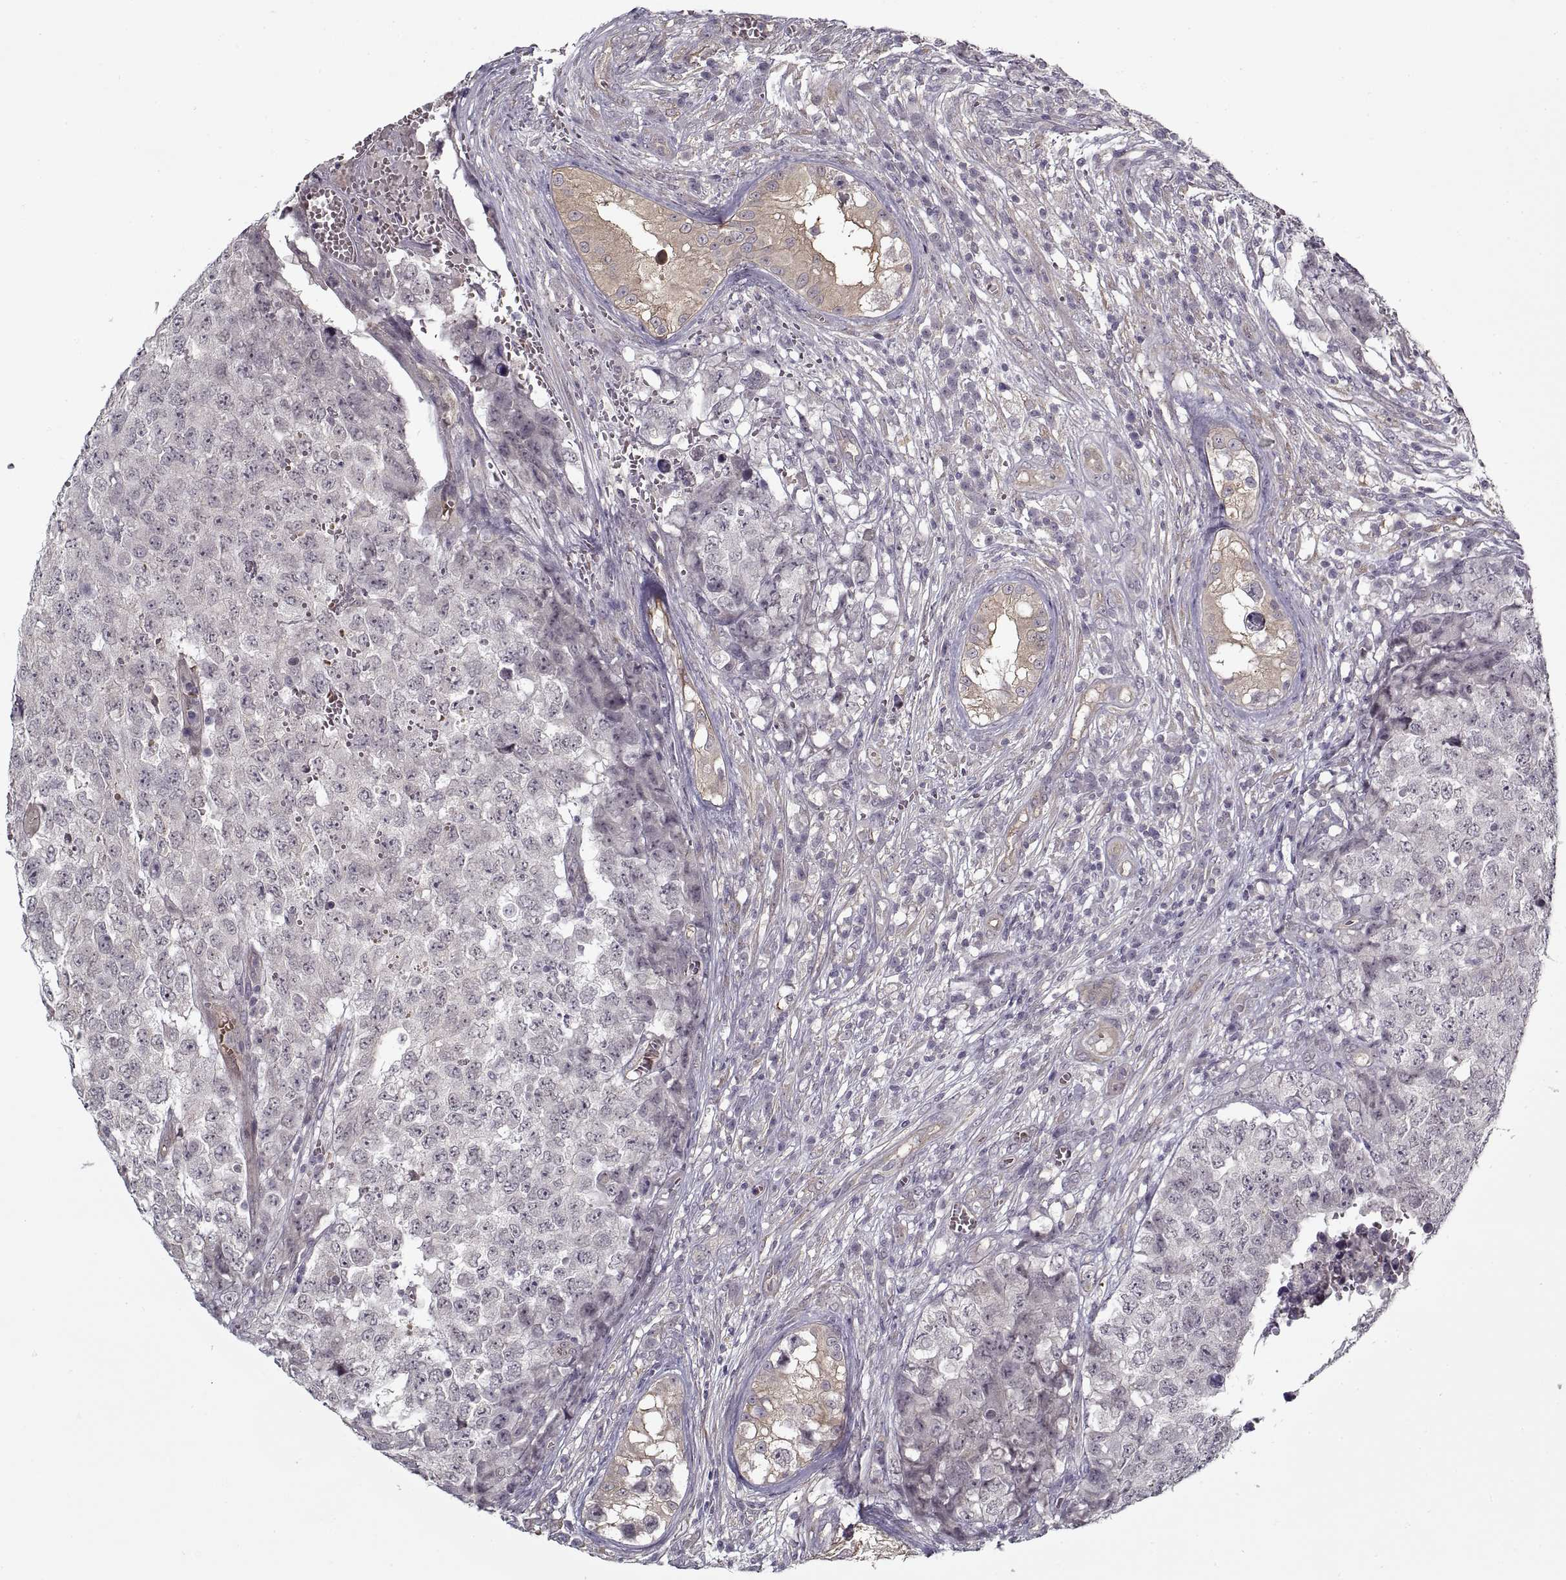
{"staining": {"intensity": "negative", "quantity": "none", "location": "none"}, "tissue": "testis cancer", "cell_type": "Tumor cells", "image_type": "cancer", "snomed": [{"axis": "morphology", "description": "Carcinoma, Embryonal, NOS"}, {"axis": "topography", "description": "Testis"}], "caption": "A histopathology image of human embryonal carcinoma (testis) is negative for staining in tumor cells.", "gene": "LAMB2", "patient": {"sex": "male", "age": 23}}